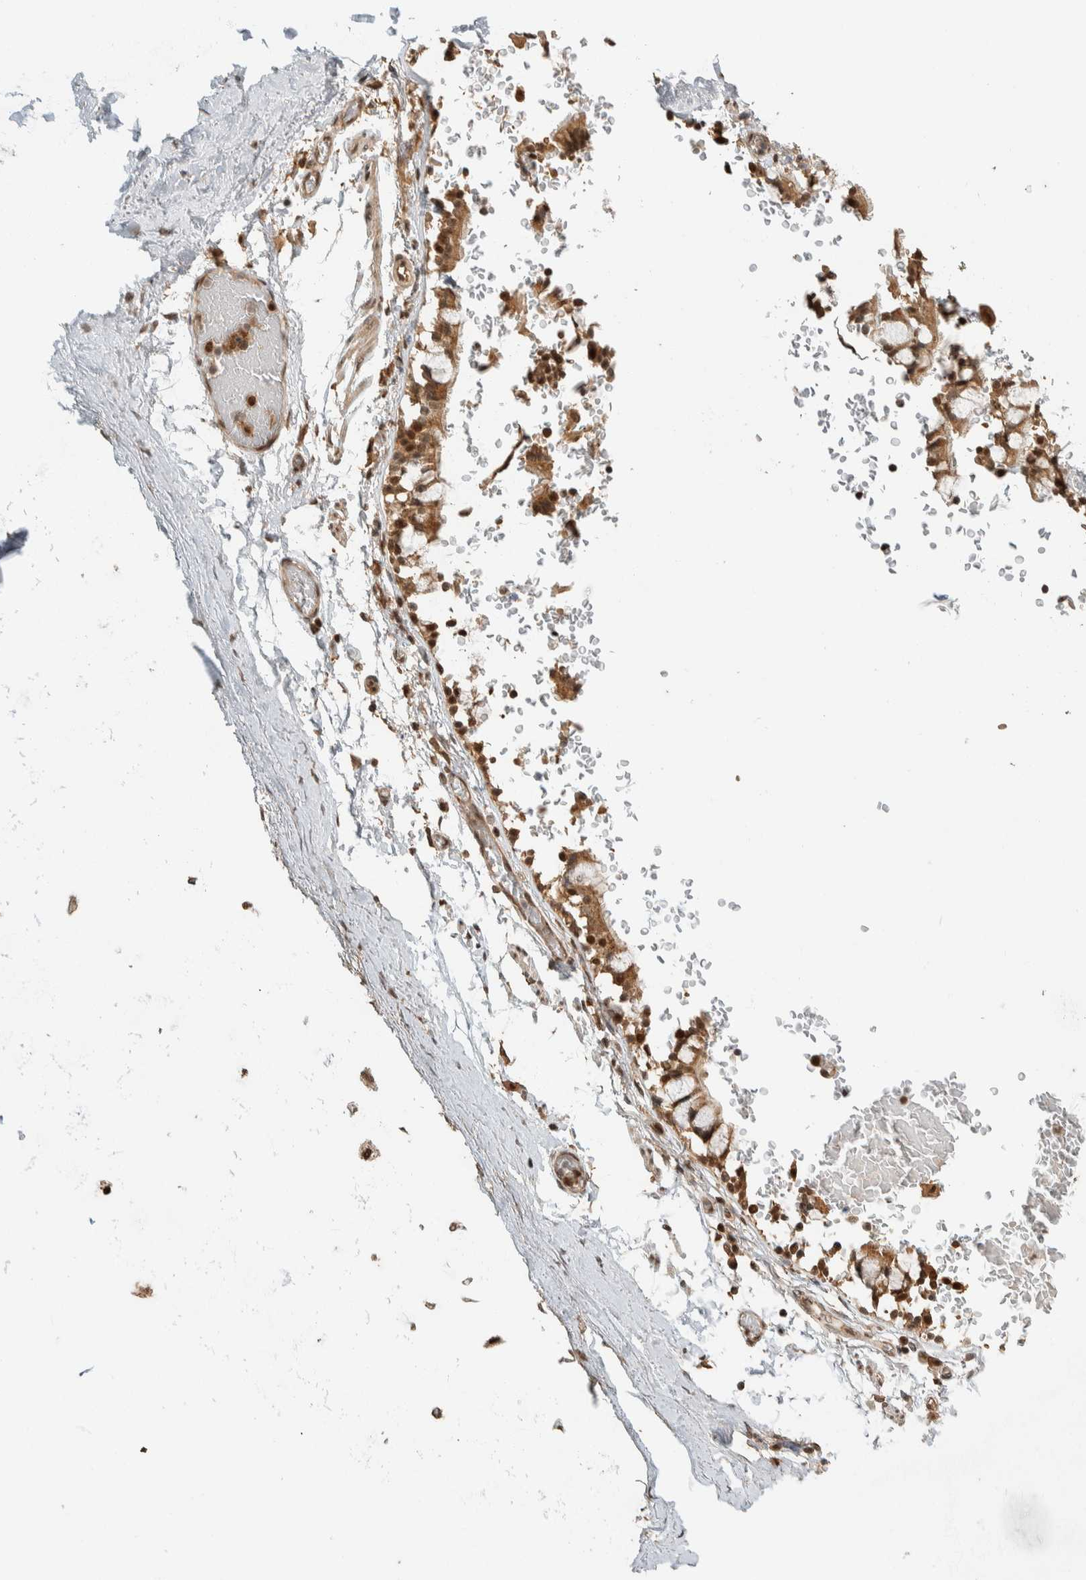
{"staining": {"intensity": "strong", "quantity": ">75%", "location": "nuclear"}, "tissue": "adipose tissue", "cell_type": "Adipocytes", "image_type": "normal", "snomed": [{"axis": "morphology", "description": "Normal tissue, NOS"}, {"axis": "topography", "description": "Cartilage tissue"}, {"axis": "topography", "description": "Lung"}], "caption": "Adipose tissue stained with IHC shows strong nuclear positivity in about >75% of adipocytes. The staining is performed using DAB (3,3'-diaminobenzidine) brown chromogen to label protein expression. The nuclei are counter-stained blue using hematoxylin.", "gene": "ZBTB2", "patient": {"sex": "female", "age": 77}}